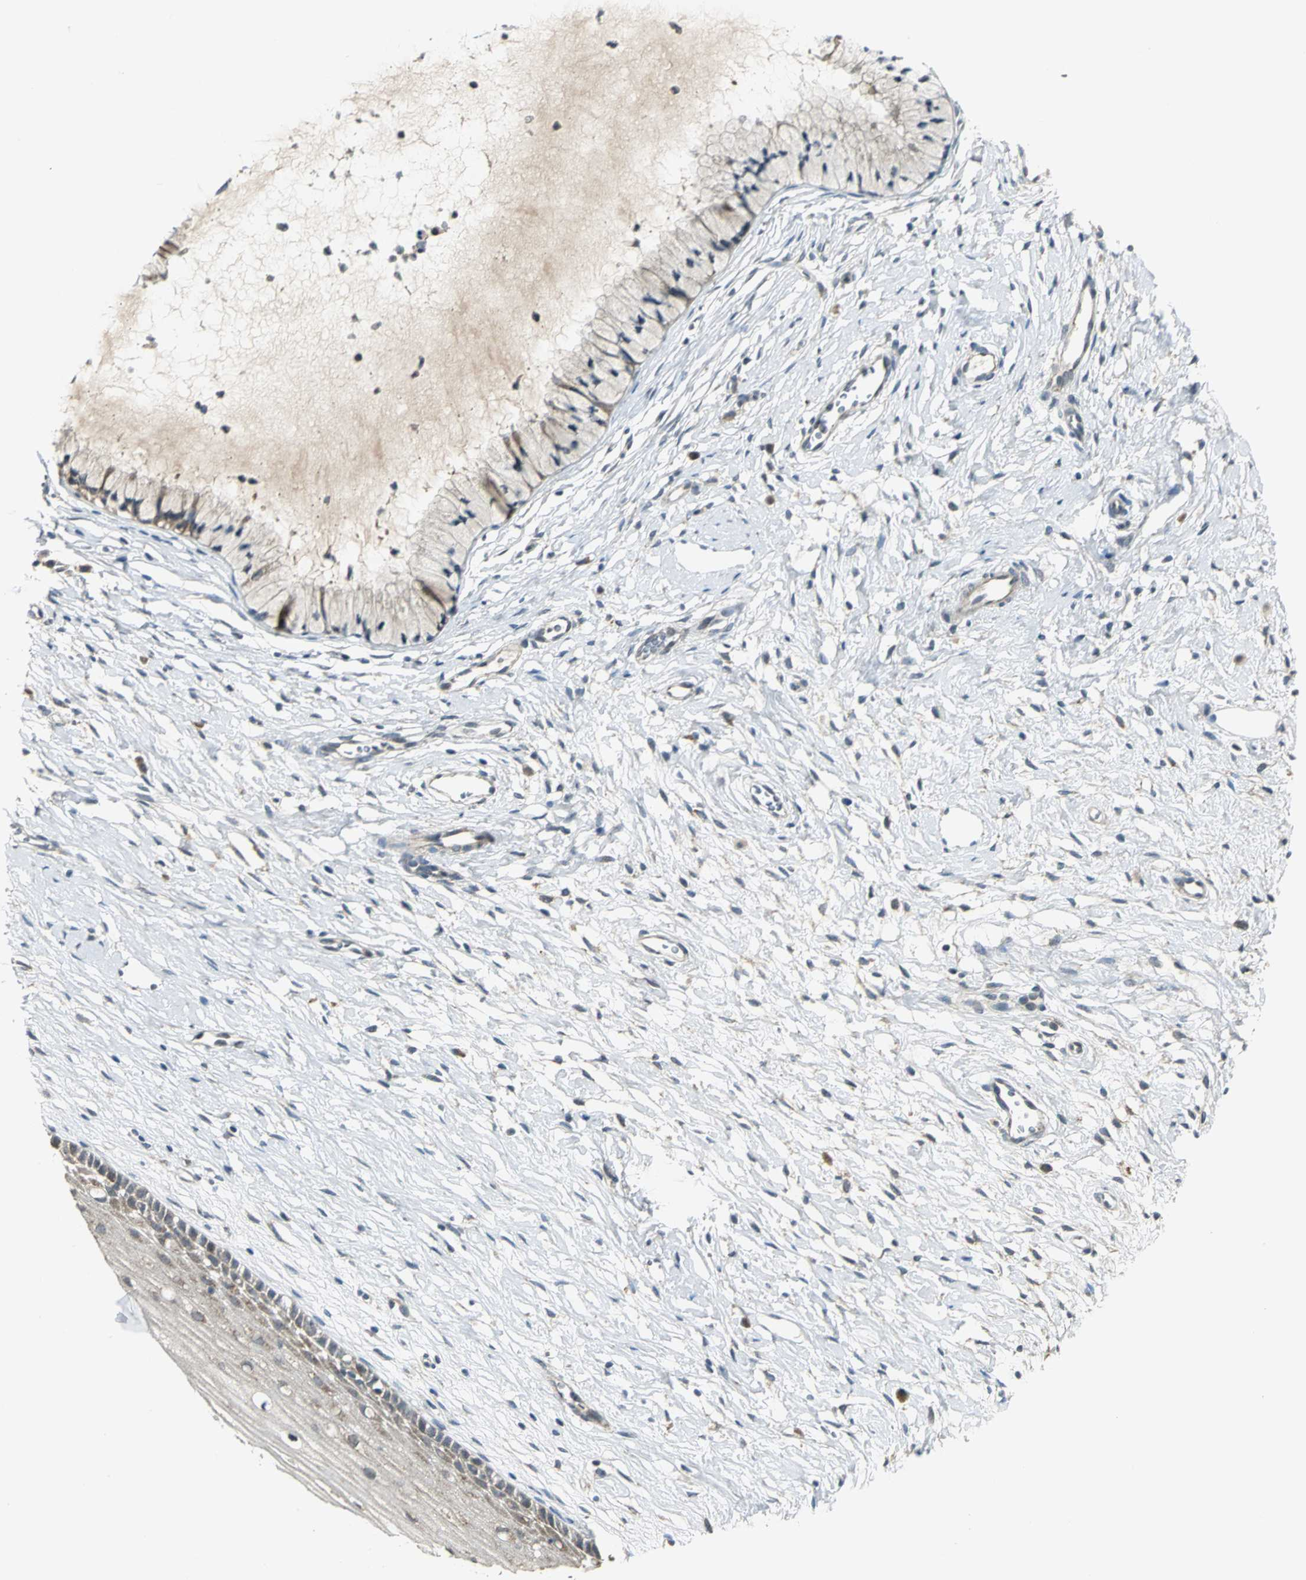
{"staining": {"intensity": "moderate", "quantity": ">75%", "location": "cytoplasmic/membranous"}, "tissue": "cervix", "cell_type": "Glandular cells", "image_type": "normal", "snomed": [{"axis": "morphology", "description": "Normal tissue, NOS"}, {"axis": "topography", "description": "Cervix"}], "caption": "High-magnification brightfield microscopy of benign cervix stained with DAB (3,3'-diaminobenzidine) (brown) and counterstained with hematoxylin (blue). glandular cells exhibit moderate cytoplasmic/membranous staining is appreciated in approximately>75% of cells. (DAB IHC with brightfield microscopy, high magnification).", "gene": "MAPK8IP3", "patient": {"sex": "female", "age": 46}}